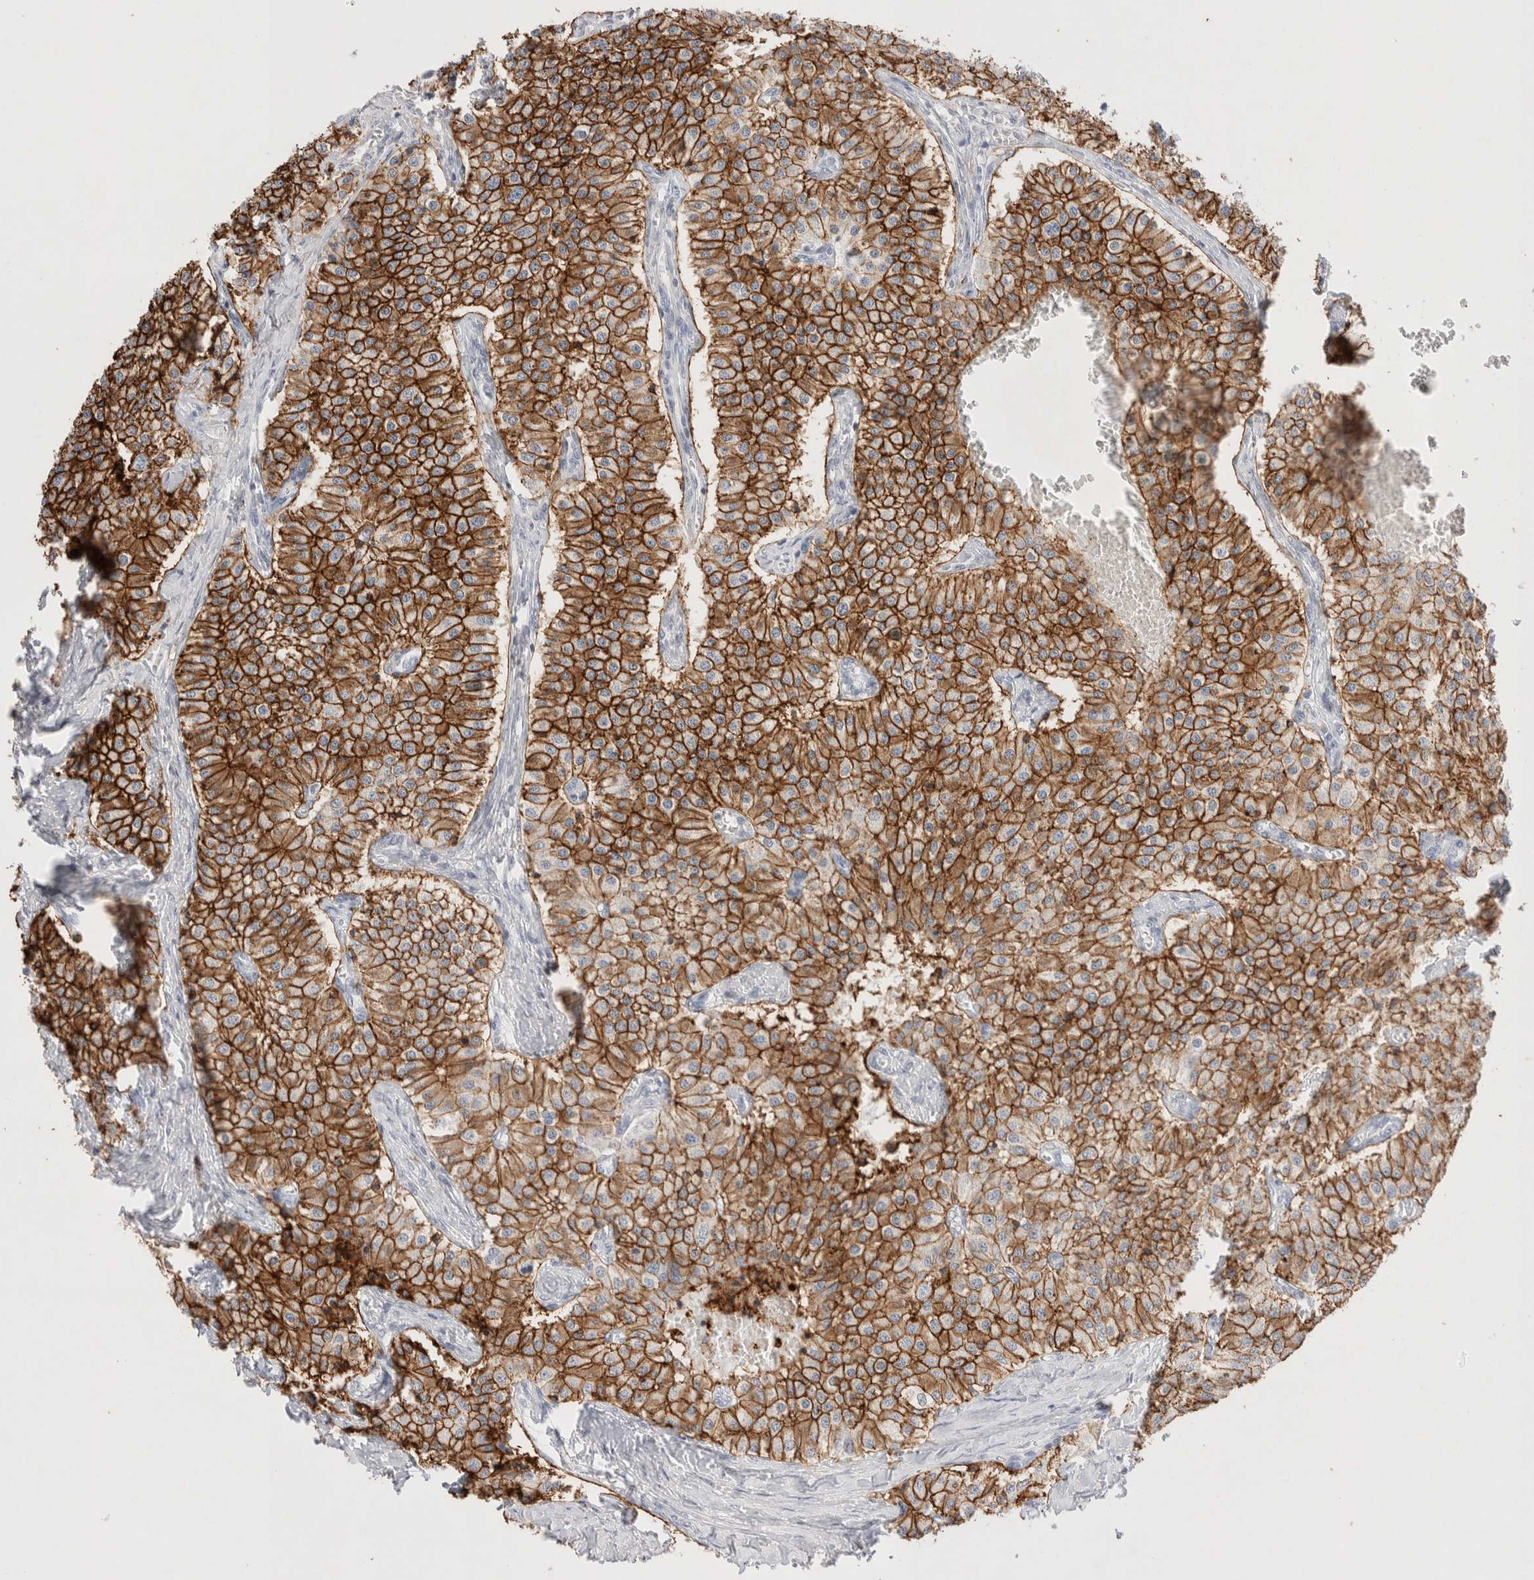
{"staining": {"intensity": "strong", "quantity": ">75%", "location": "cytoplasmic/membranous"}, "tissue": "carcinoid", "cell_type": "Tumor cells", "image_type": "cancer", "snomed": [{"axis": "morphology", "description": "Carcinoid, malignant, NOS"}, {"axis": "topography", "description": "Colon"}], "caption": "Brown immunohistochemical staining in human malignant carcinoid displays strong cytoplasmic/membranous staining in approximately >75% of tumor cells.", "gene": "EPCAM", "patient": {"sex": "female", "age": 52}}